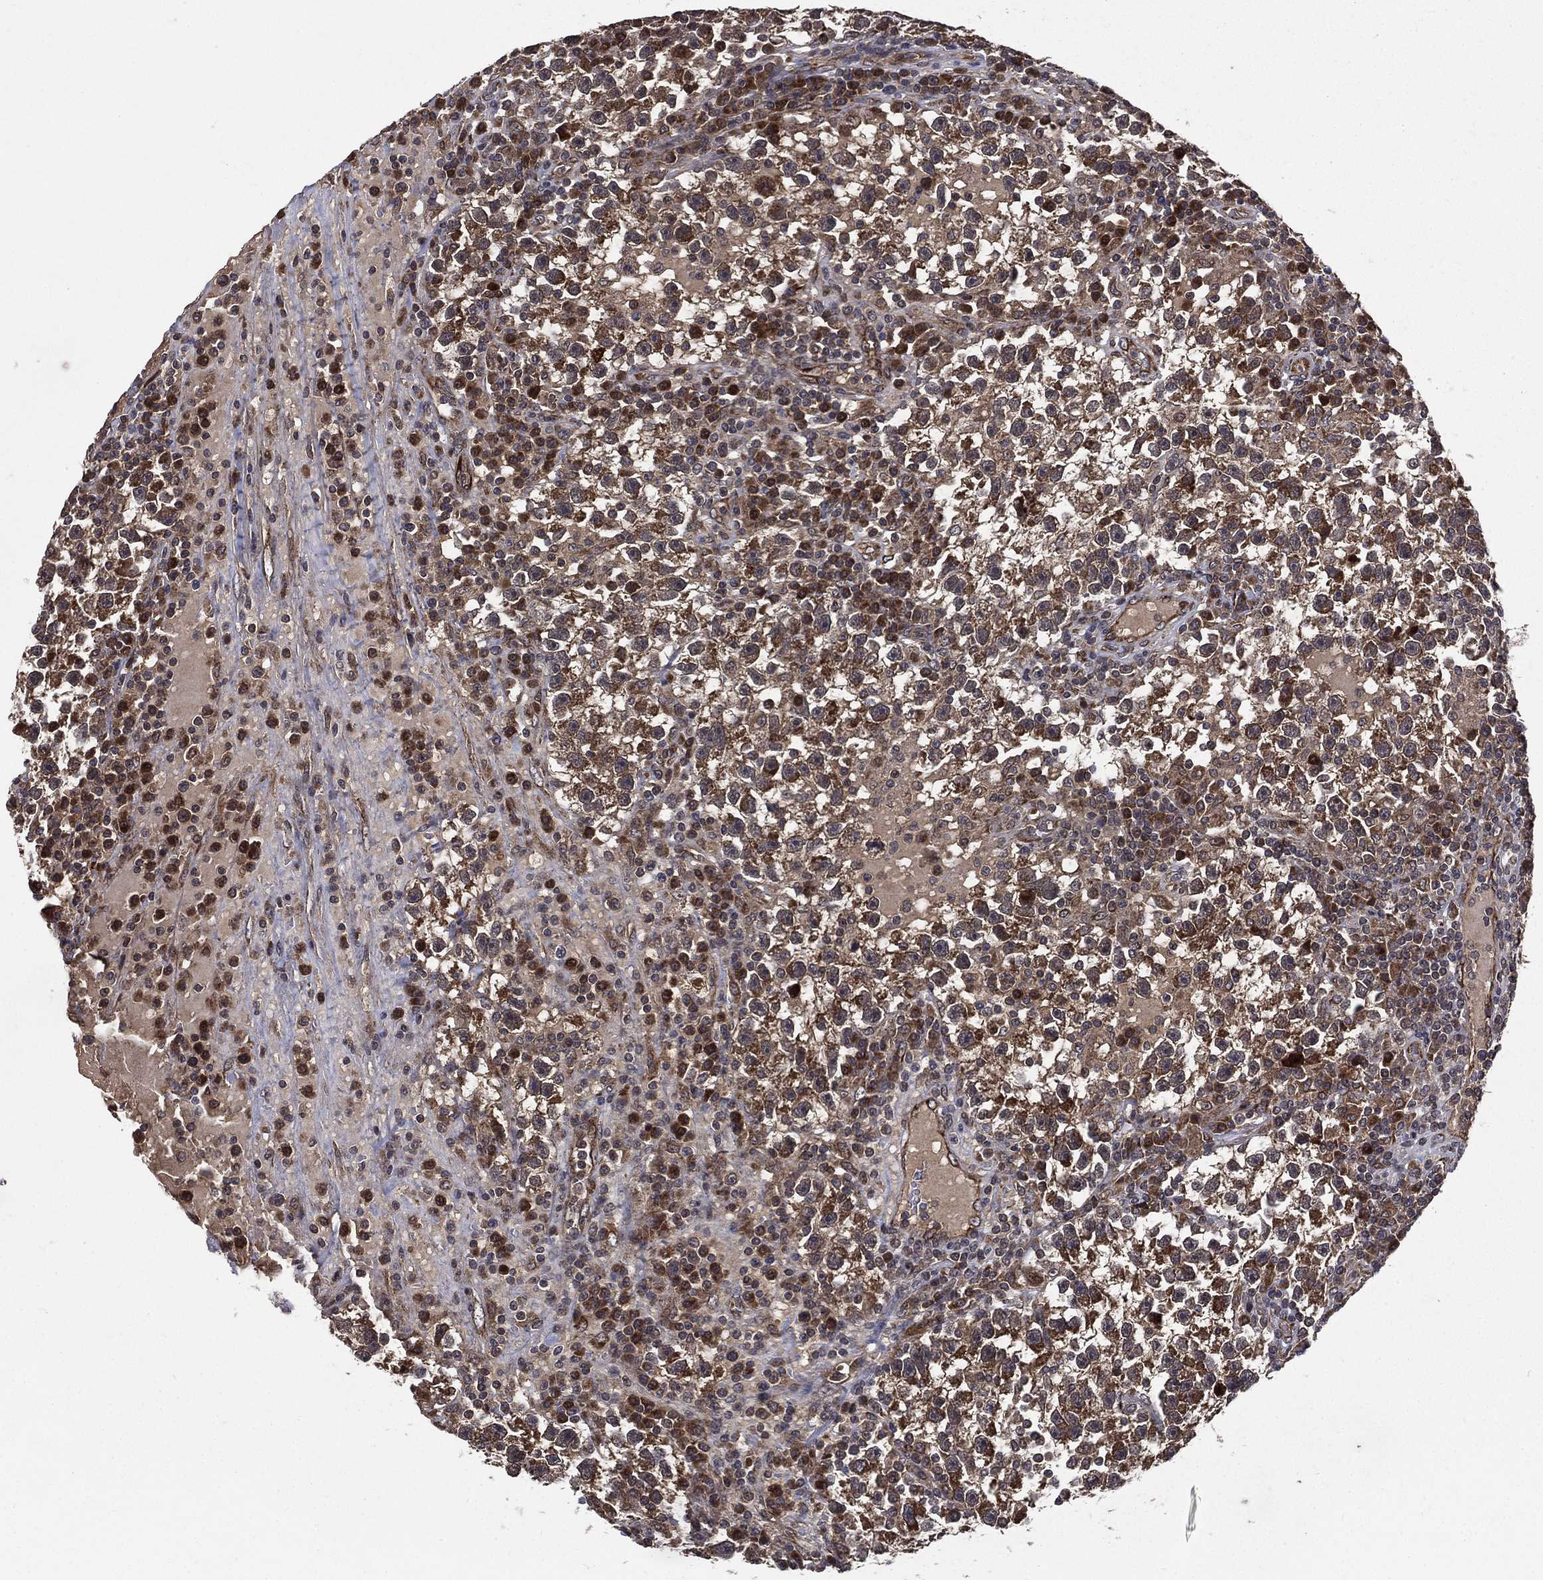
{"staining": {"intensity": "strong", "quantity": "25%-75%", "location": "cytoplasmic/membranous,nuclear"}, "tissue": "testis cancer", "cell_type": "Tumor cells", "image_type": "cancer", "snomed": [{"axis": "morphology", "description": "Seminoma, NOS"}, {"axis": "topography", "description": "Testis"}], "caption": "A high-resolution micrograph shows IHC staining of seminoma (testis), which demonstrates strong cytoplasmic/membranous and nuclear expression in about 25%-75% of tumor cells.", "gene": "RAB11FIP4", "patient": {"sex": "male", "age": 47}}